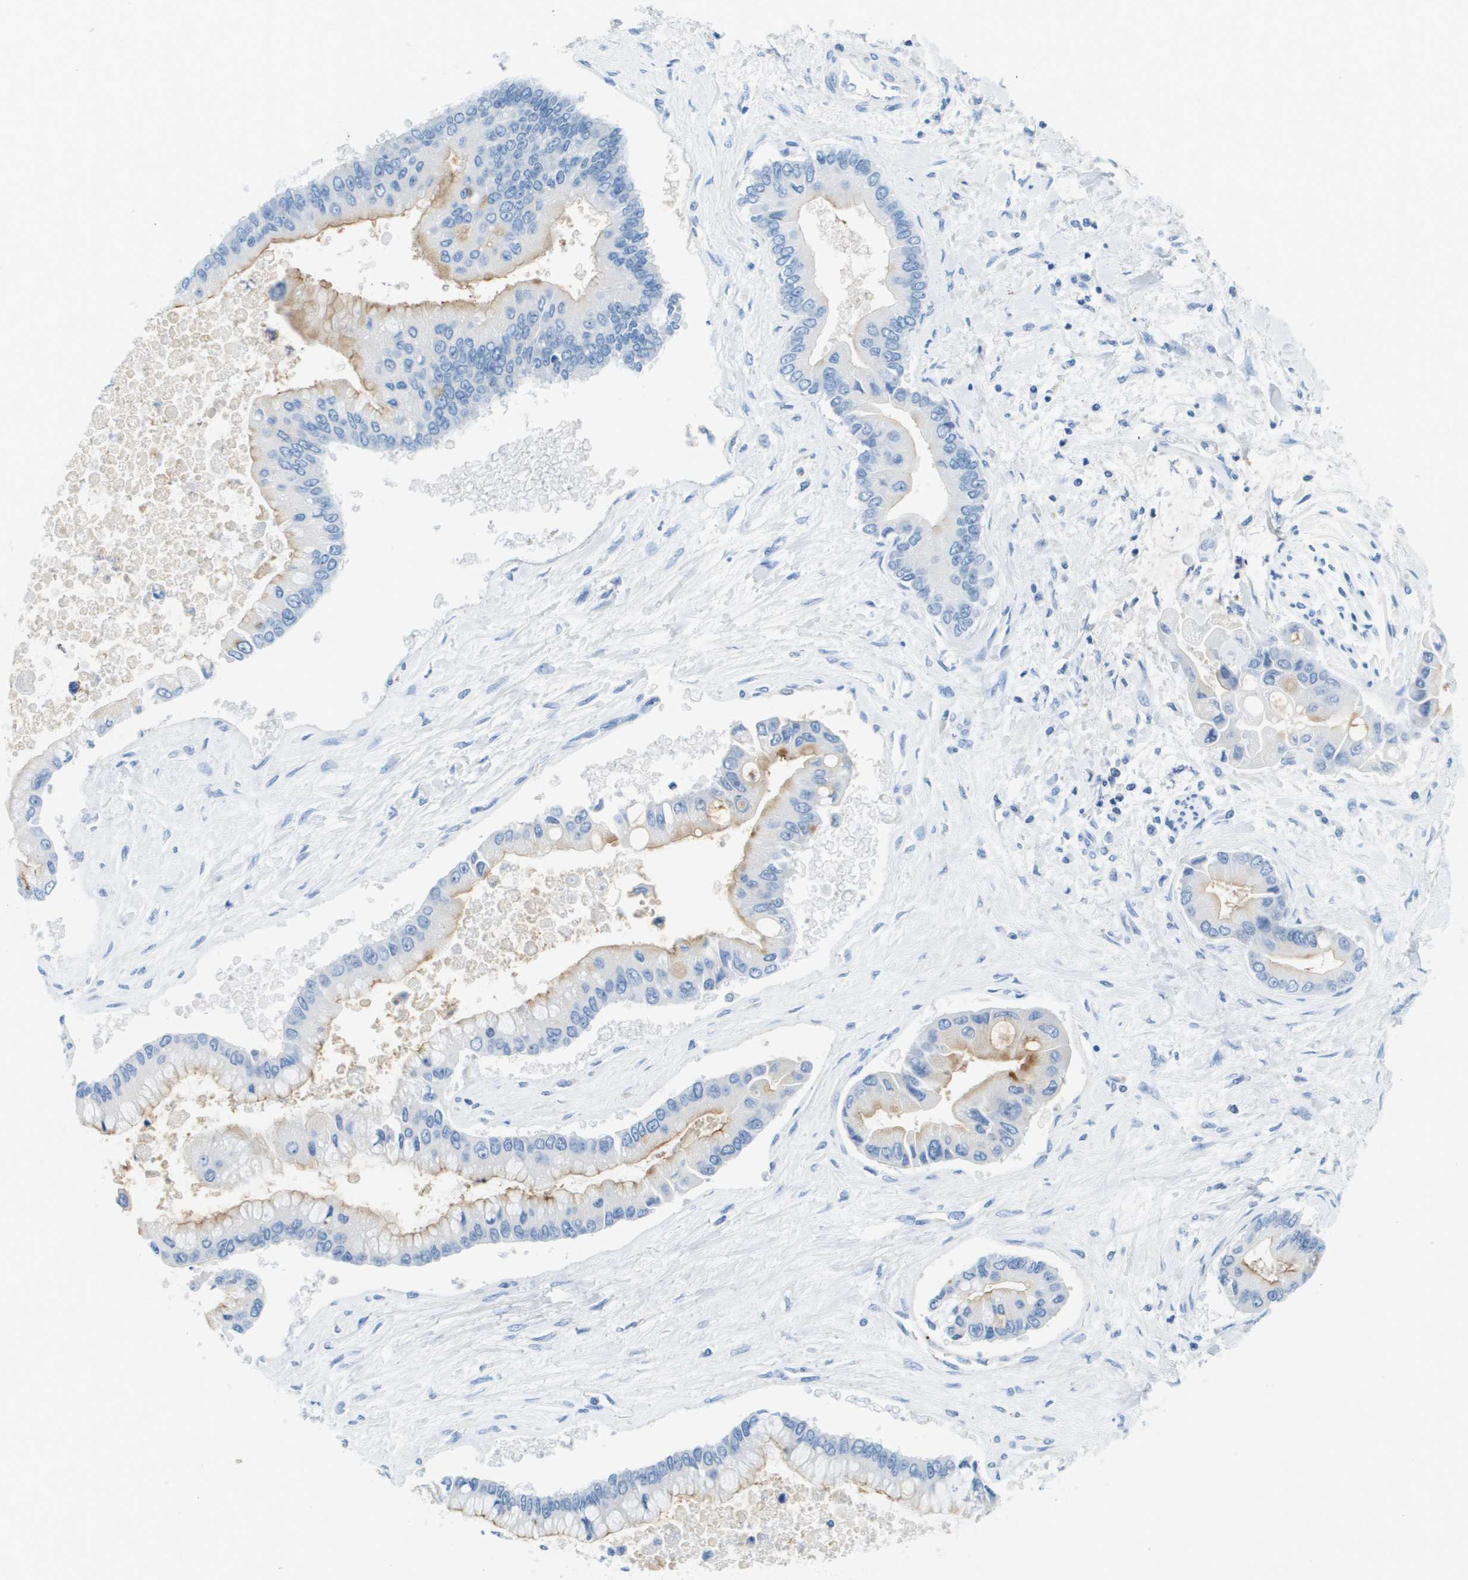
{"staining": {"intensity": "weak", "quantity": "25%-75%", "location": "cytoplasmic/membranous"}, "tissue": "liver cancer", "cell_type": "Tumor cells", "image_type": "cancer", "snomed": [{"axis": "morphology", "description": "Cholangiocarcinoma"}, {"axis": "topography", "description": "Liver"}], "caption": "Tumor cells demonstrate low levels of weak cytoplasmic/membranous staining in approximately 25%-75% of cells in human liver cancer.", "gene": "CDHR2", "patient": {"sex": "male", "age": 50}}